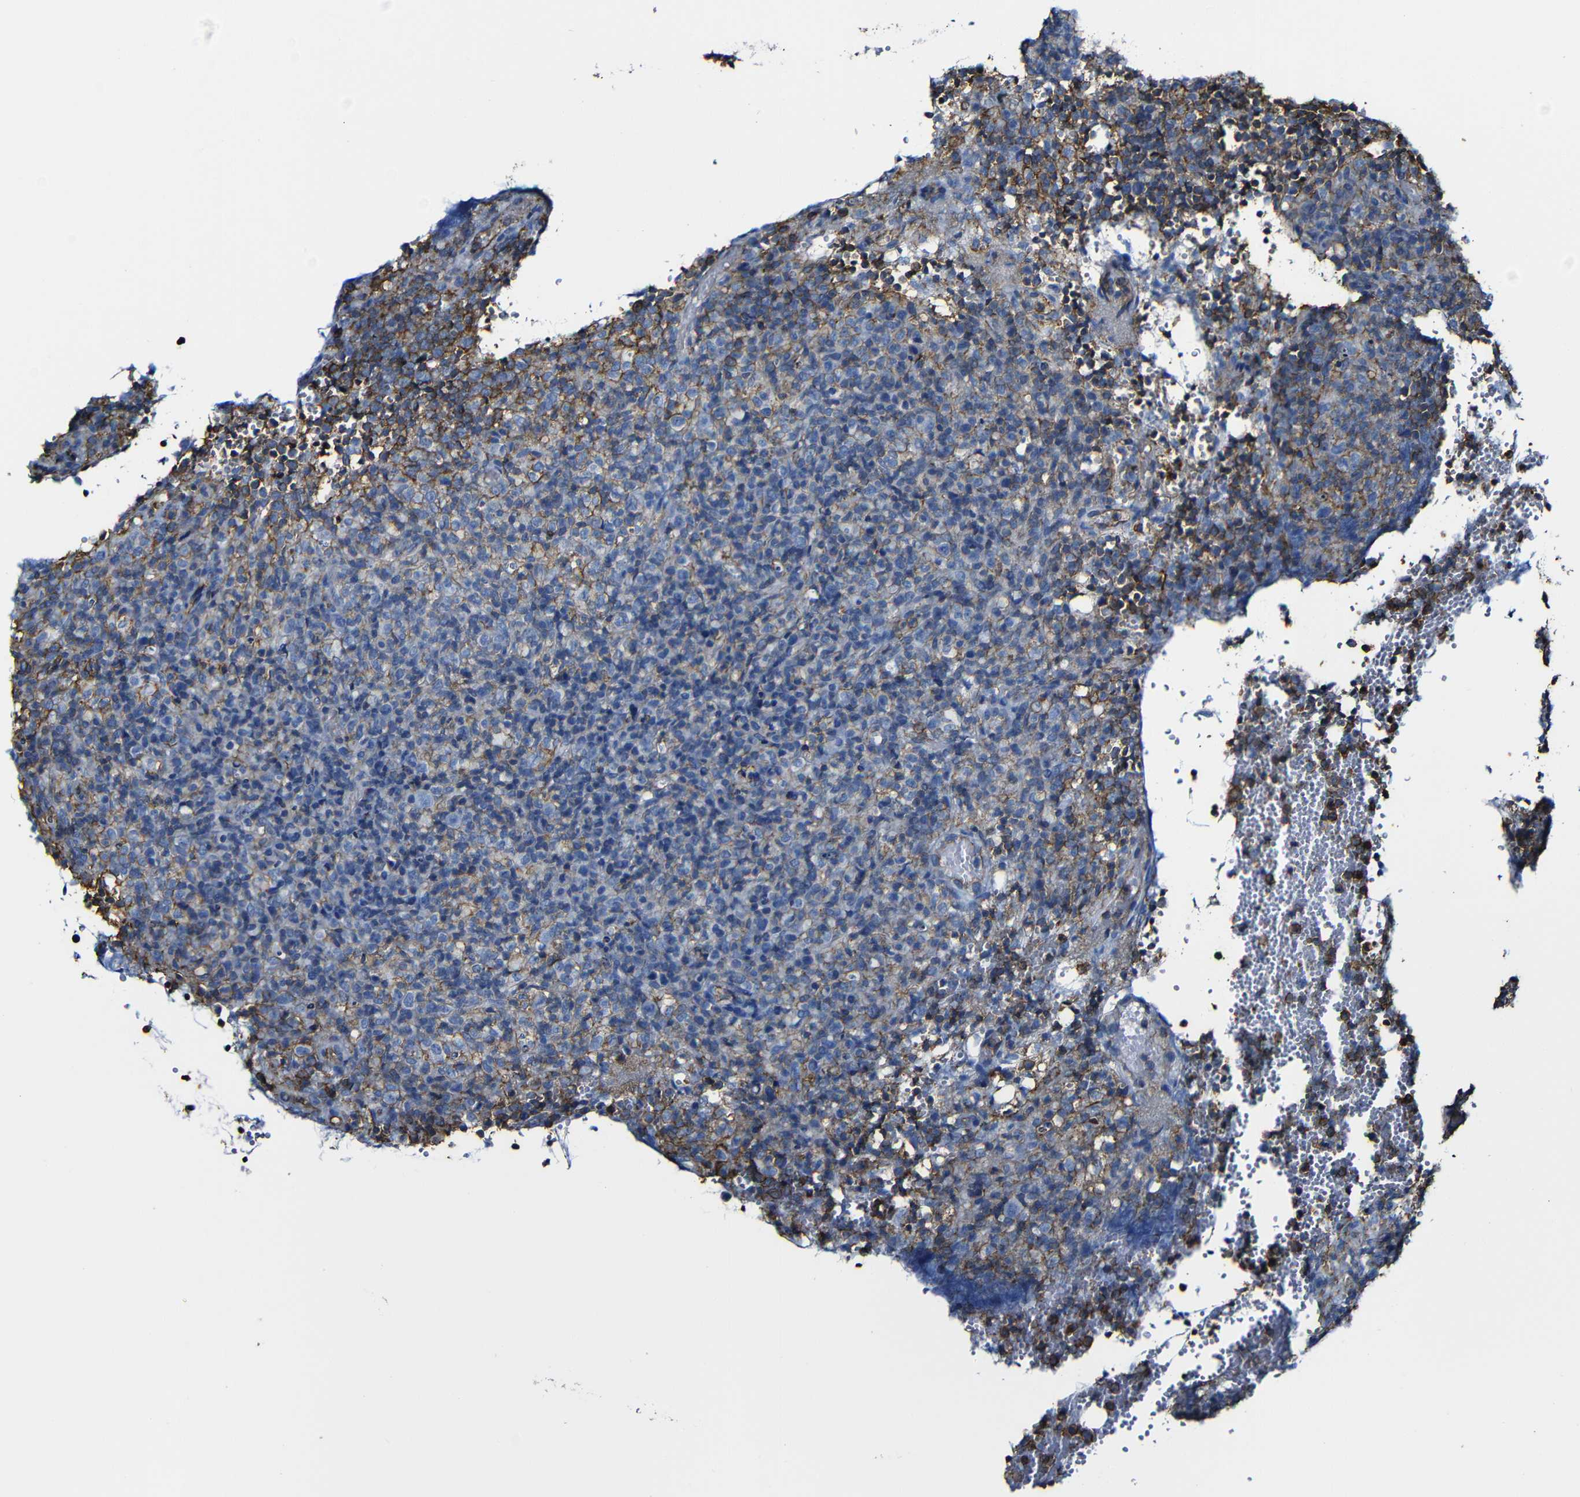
{"staining": {"intensity": "moderate", "quantity": "<25%", "location": "cytoplasmic/membranous"}, "tissue": "lymphoma", "cell_type": "Tumor cells", "image_type": "cancer", "snomed": [{"axis": "morphology", "description": "Malignant lymphoma, non-Hodgkin's type, High grade"}, {"axis": "topography", "description": "Lymph node"}], "caption": "Tumor cells reveal low levels of moderate cytoplasmic/membranous staining in about <25% of cells in human lymphoma. The protein is stained brown, and the nuclei are stained in blue (DAB (3,3'-diaminobenzidine) IHC with brightfield microscopy, high magnification).", "gene": "MSN", "patient": {"sex": "female", "age": 76}}